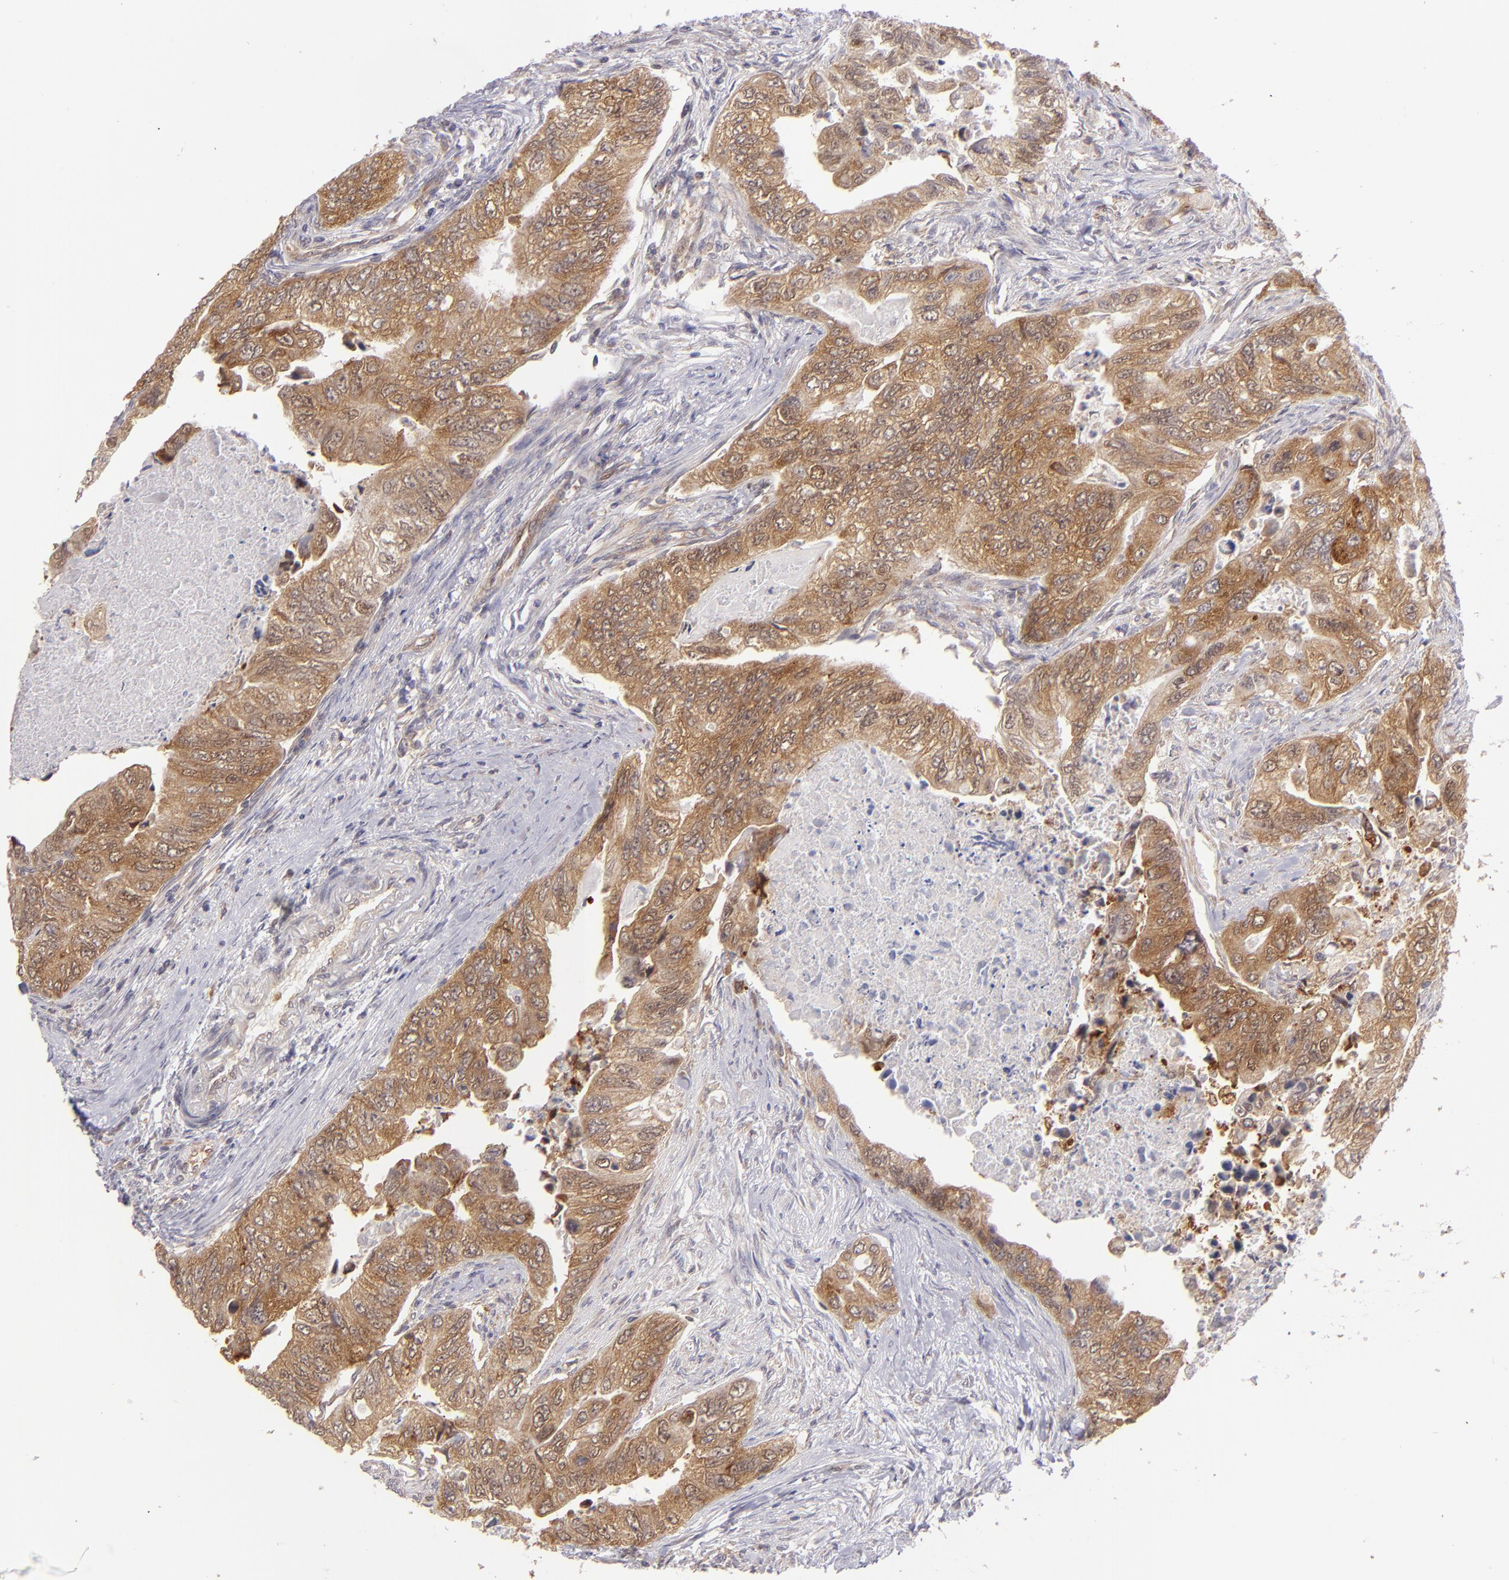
{"staining": {"intensity": "strong", "quantity": ">75%", "location": "cytoplasmic/membranous"}, "tissue": "colorectal cancer", "cell_type": "Tumor cells", "image_type": "cancer", "snomed": [{"axis": "morphology", "description": "Adenocarcinoma, NOS"}, {"axis": "topography", "description": "Colon"}], "caption": "The immunohistochemical stain shows strong cytoplasmic/membranous positivity in tumor cells of colorectal cancer tissue.", "gene": "PTPN13", "patient": {"sex": "female", "age": 11}}